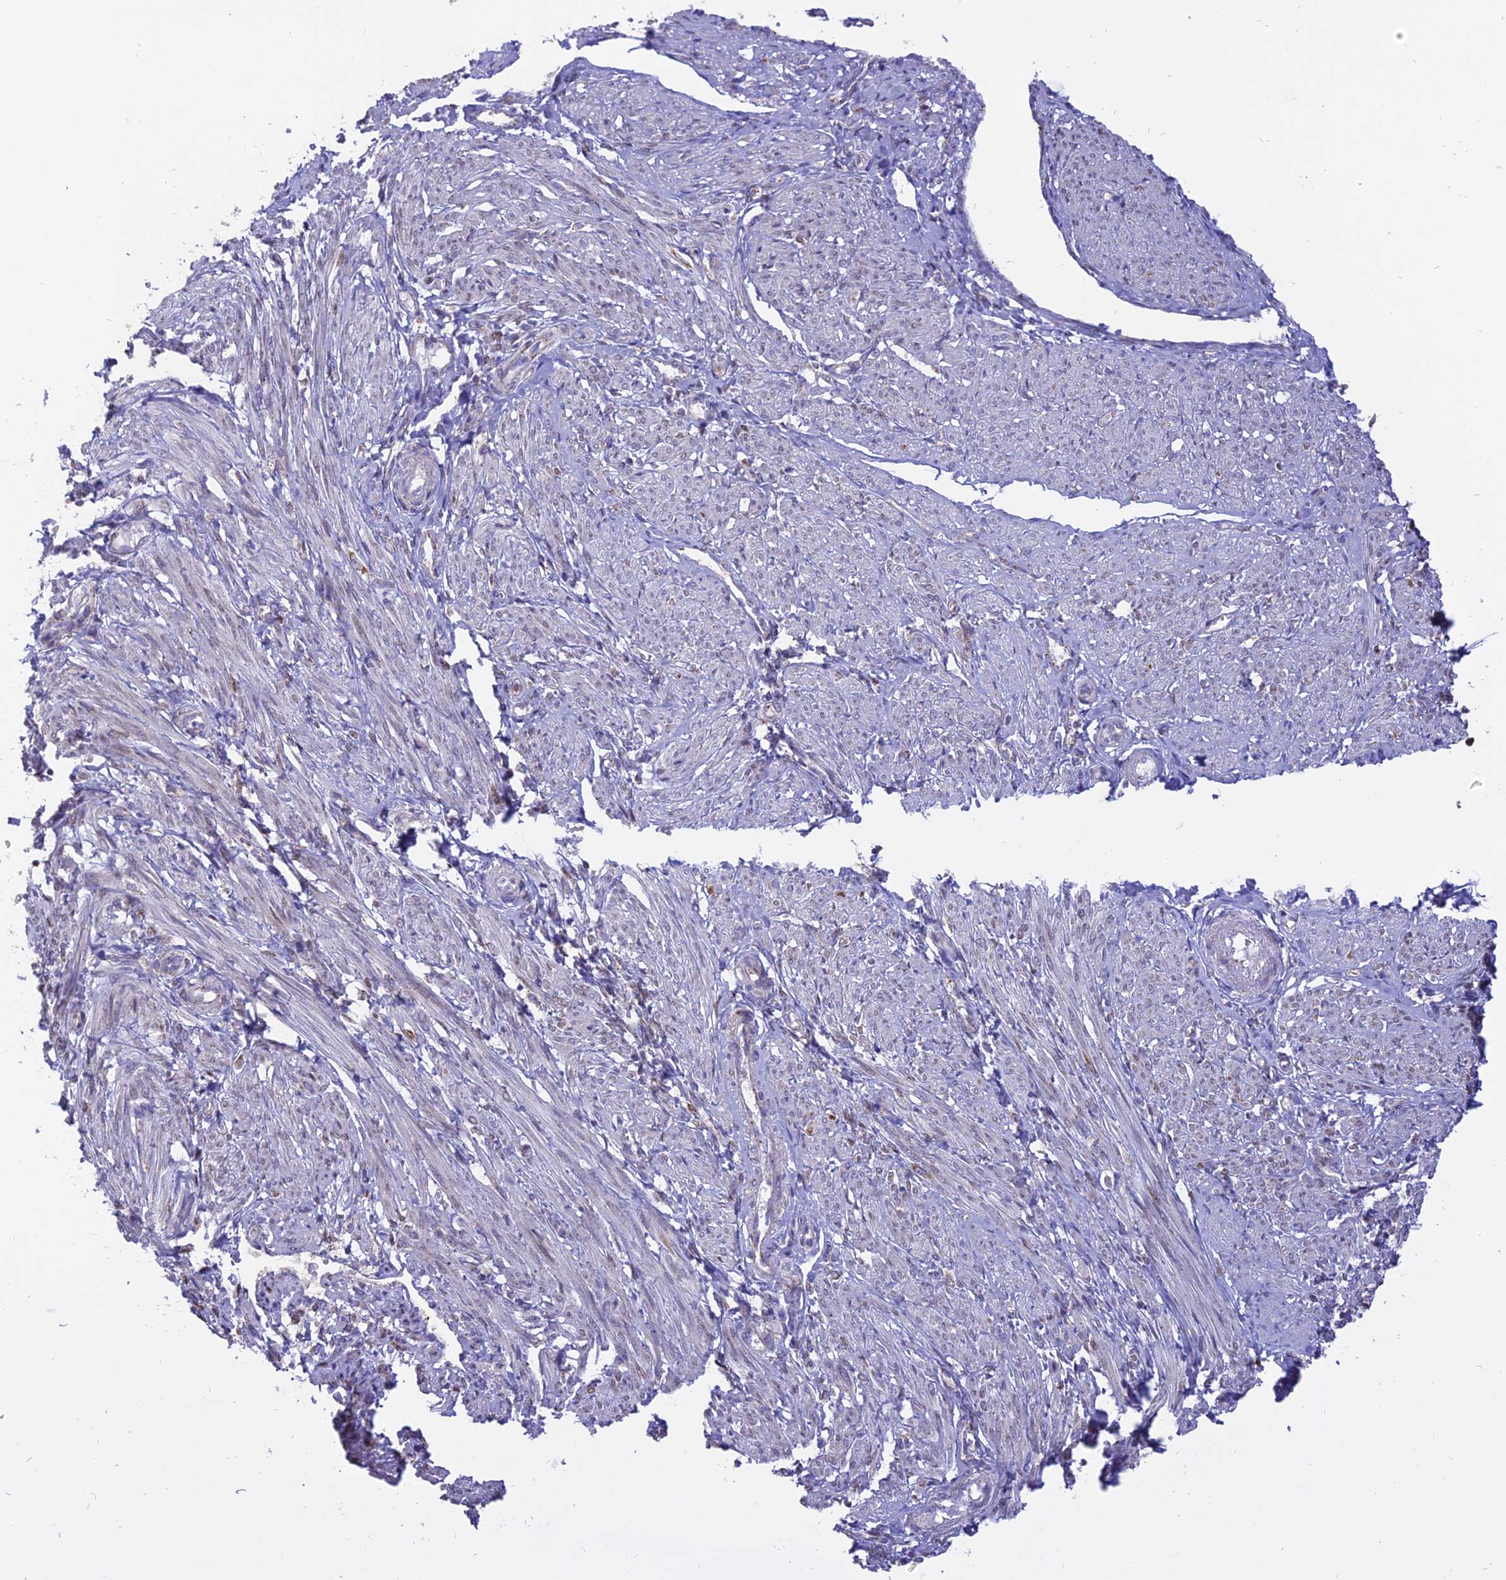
{"staining": {"intensity": "weak", "quantity": "<25%", "location": "nuclear"}, "tissue": "smooth muscle", "cell_type": "Smooth muscle cells", "image_type": "normal", "snomed": [{"axis": "morphology", "description": "Normal tissue, NOS"}, {"axis": "topography", "description": "Smooth muscle"}], "caption": "Normal smooth muscle was stained to show a protein in brown. There is no significant expression in smooth muscle cells. Brightfield microscopy of IHC stained with DAB (3,3'-diaminobenzidine) (brown) and hematoxylin (blue), captured at high magnification.", "gene": "CENPV", "patient": {"sex": "female", "age": 39}}